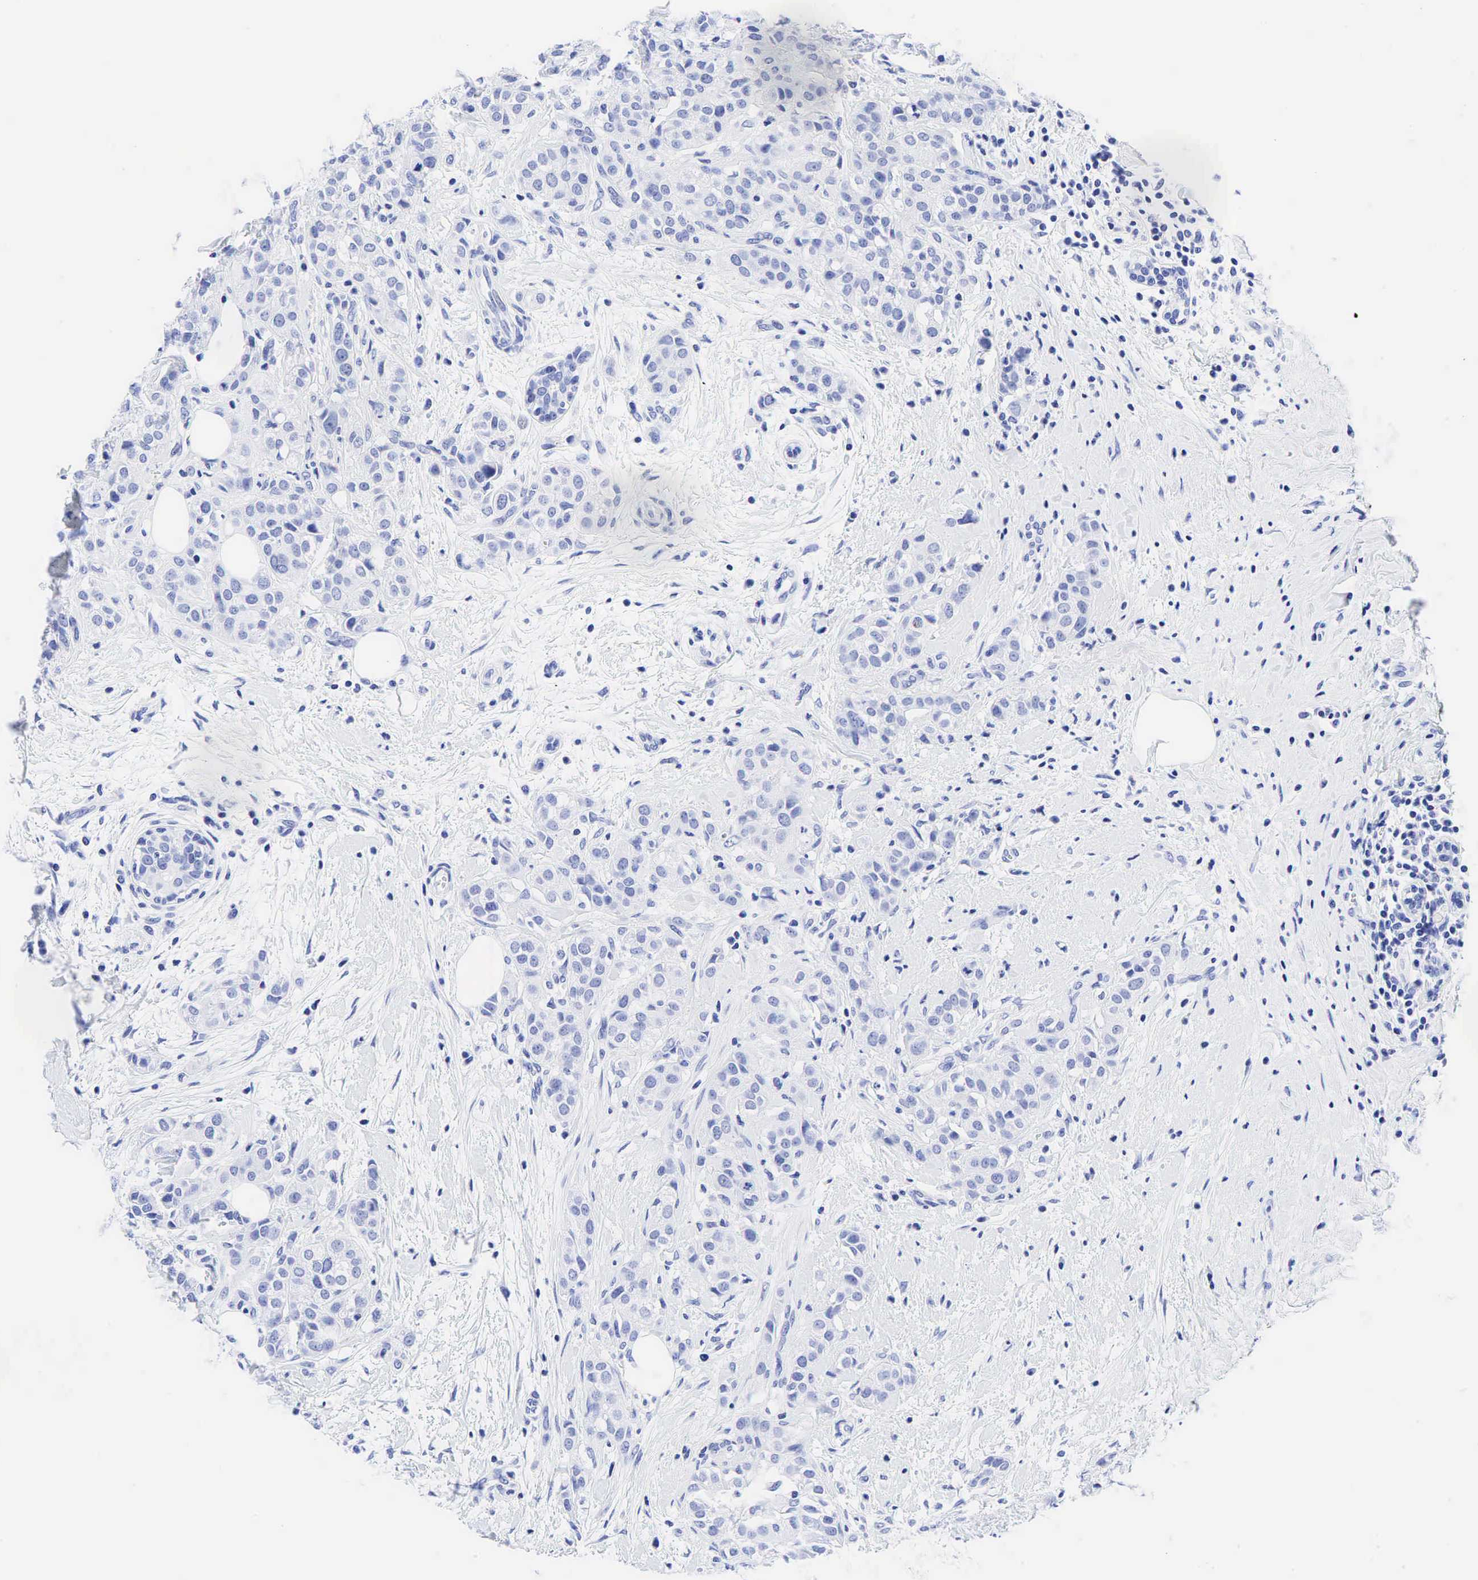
{"staining": {"intensity": "negative", "quantity": "none", "location": "none"}, "tissue": "breast cancer", "cell_type": "Tumor cells", "image_type": "cancer", "snomed": [{"axis": "morphology", "description": "Duct carcinoma"}, {"axis": "topography", "description": "Breast"}], "caption": "This is an immunohistochemistry histopathology image of breast intraductal carcinoma. There is no expression in tumor cells.", "gene": "CHGA", "patient": {"sex": "female", "age": 55}}